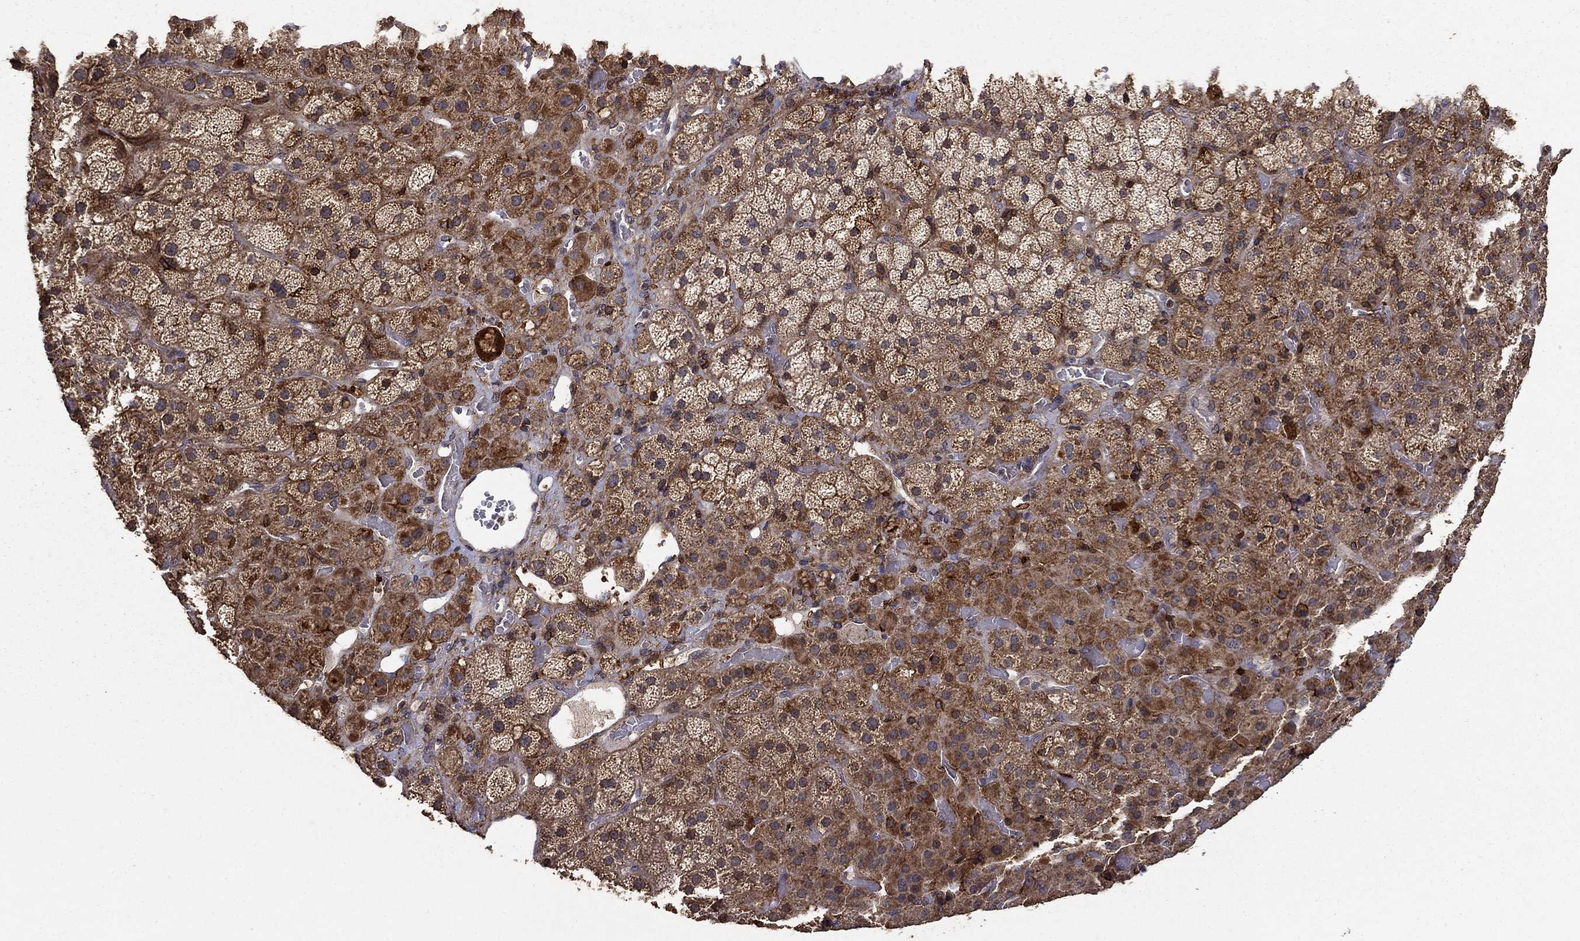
{"staining": {"intensity": "strong", "quantity": "25%-75%", "location": "cytoplasmic/membranous"}, "tissue": "adrenal gland", "cell_type": "Glandular cells", "image_type": "normal", "snomed": [{"axis": "morphology", "description": "Normal tissue, NOS"}, {"axis": "topography", "description": "Adrenal gland"}], "caption": "Immunohistochemical staining of normal human adrenal gland displays 25%-75% levels of strong cytoplasmic/membranous protein staining in approximately 25%-75% of glandular cells. The protein is shown in brown color, while the nuclei are stained blue.", "gene": "IFRD1", "patient": {"sex": "male", "age": 57}}